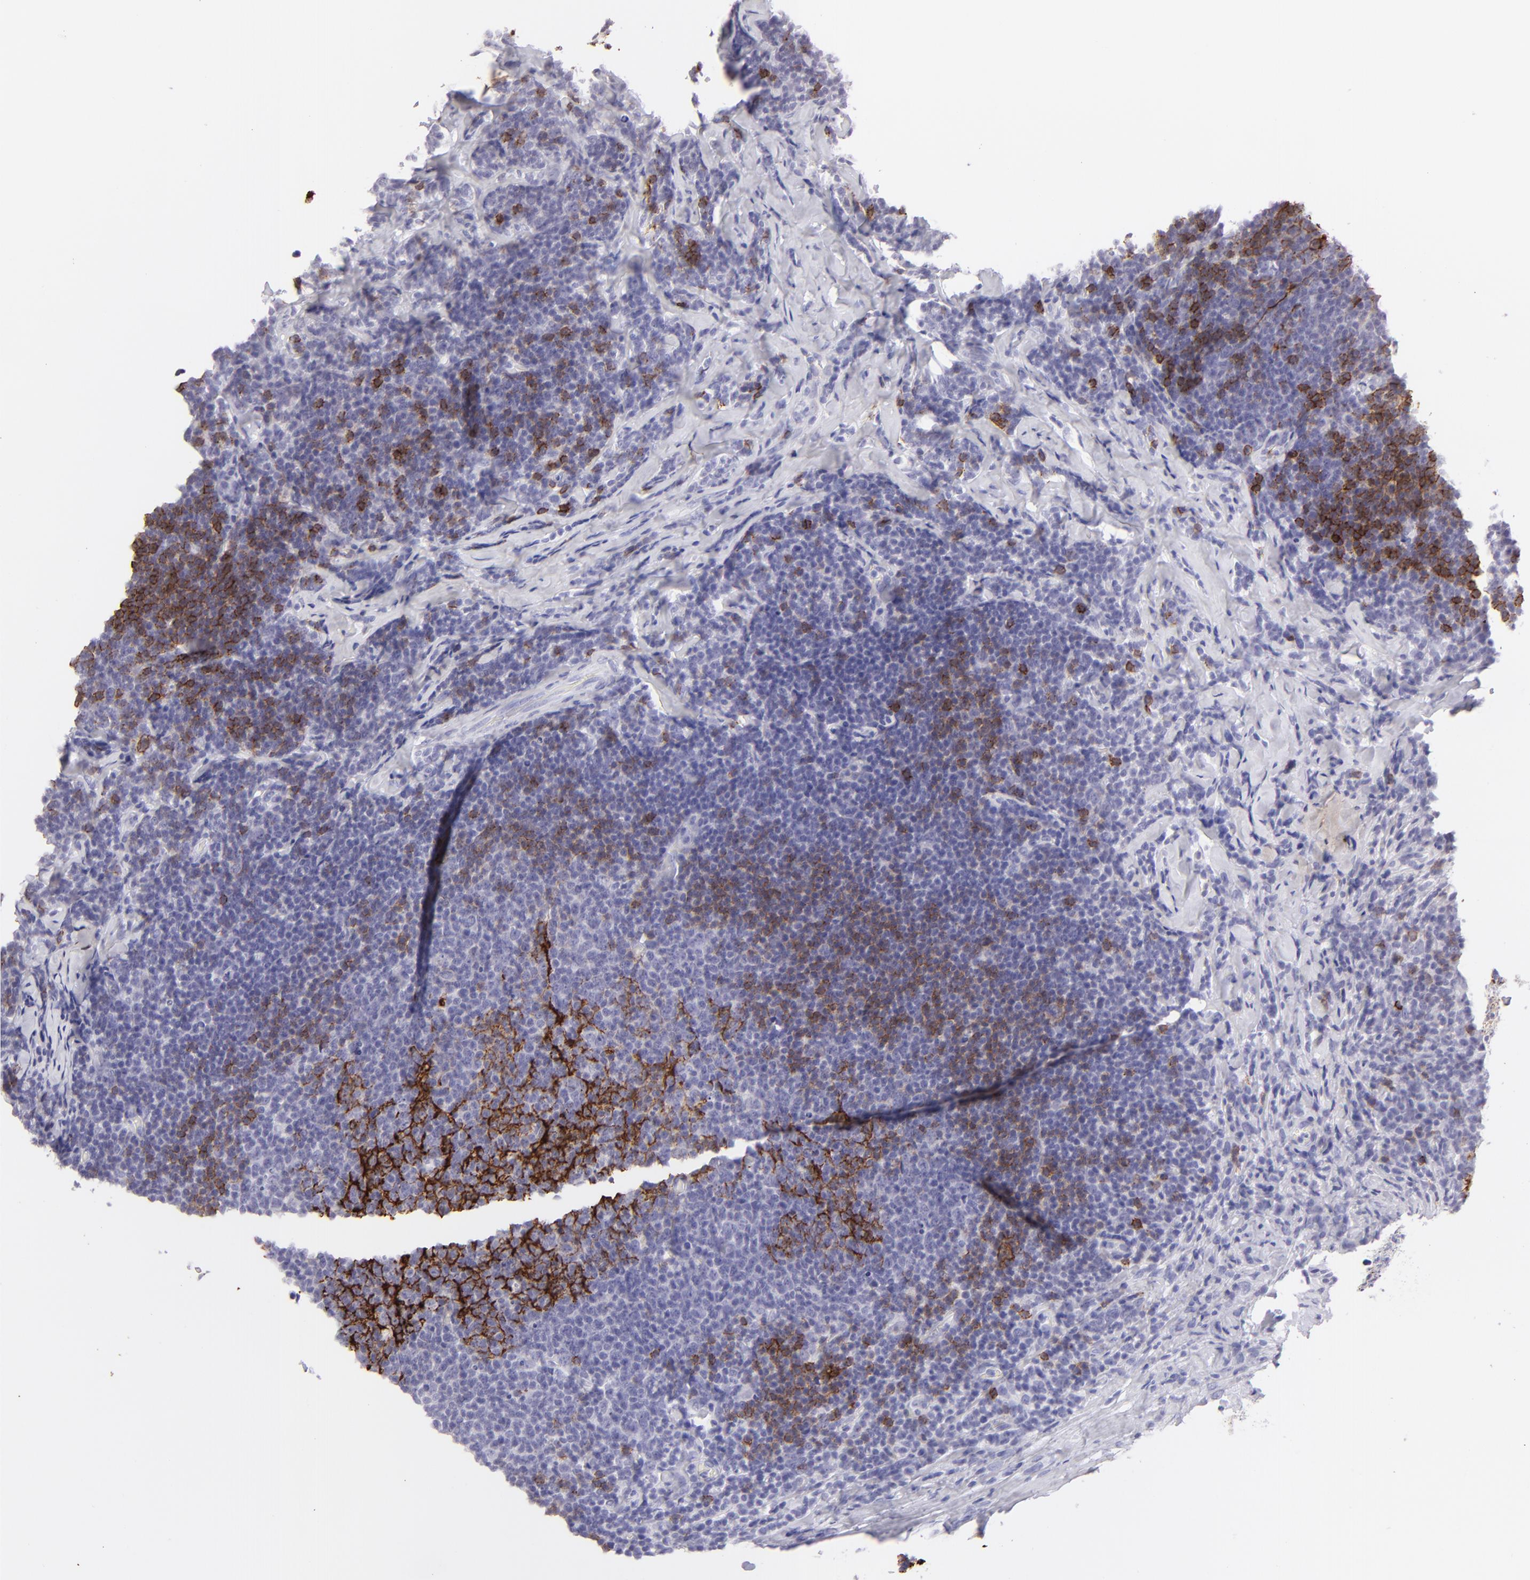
{"staining": {"intensity": "moderate", "quantity": "<25%", "location": "cytoplasmic/membranous"}, "tissue": "lymphoma", "cell_type": "Tumor cells", "image_type": "cancer", "snomed": [{"axis": "morphology", "description": "Malignant lymphoma, non-Hodgkin's type, Low grade"}, {"axis": "topography", "description": "Lymph node"}], "caption": "IHC (DAB) staining of malignant lymphoma, non-Hodgkin's type (low-grade) displays moderate cytoplasmic/membranous protein positivity in approximately <25% of tumor cells.", "gene": "FCER2", "patient": {"sex": "male", "age": 74}}